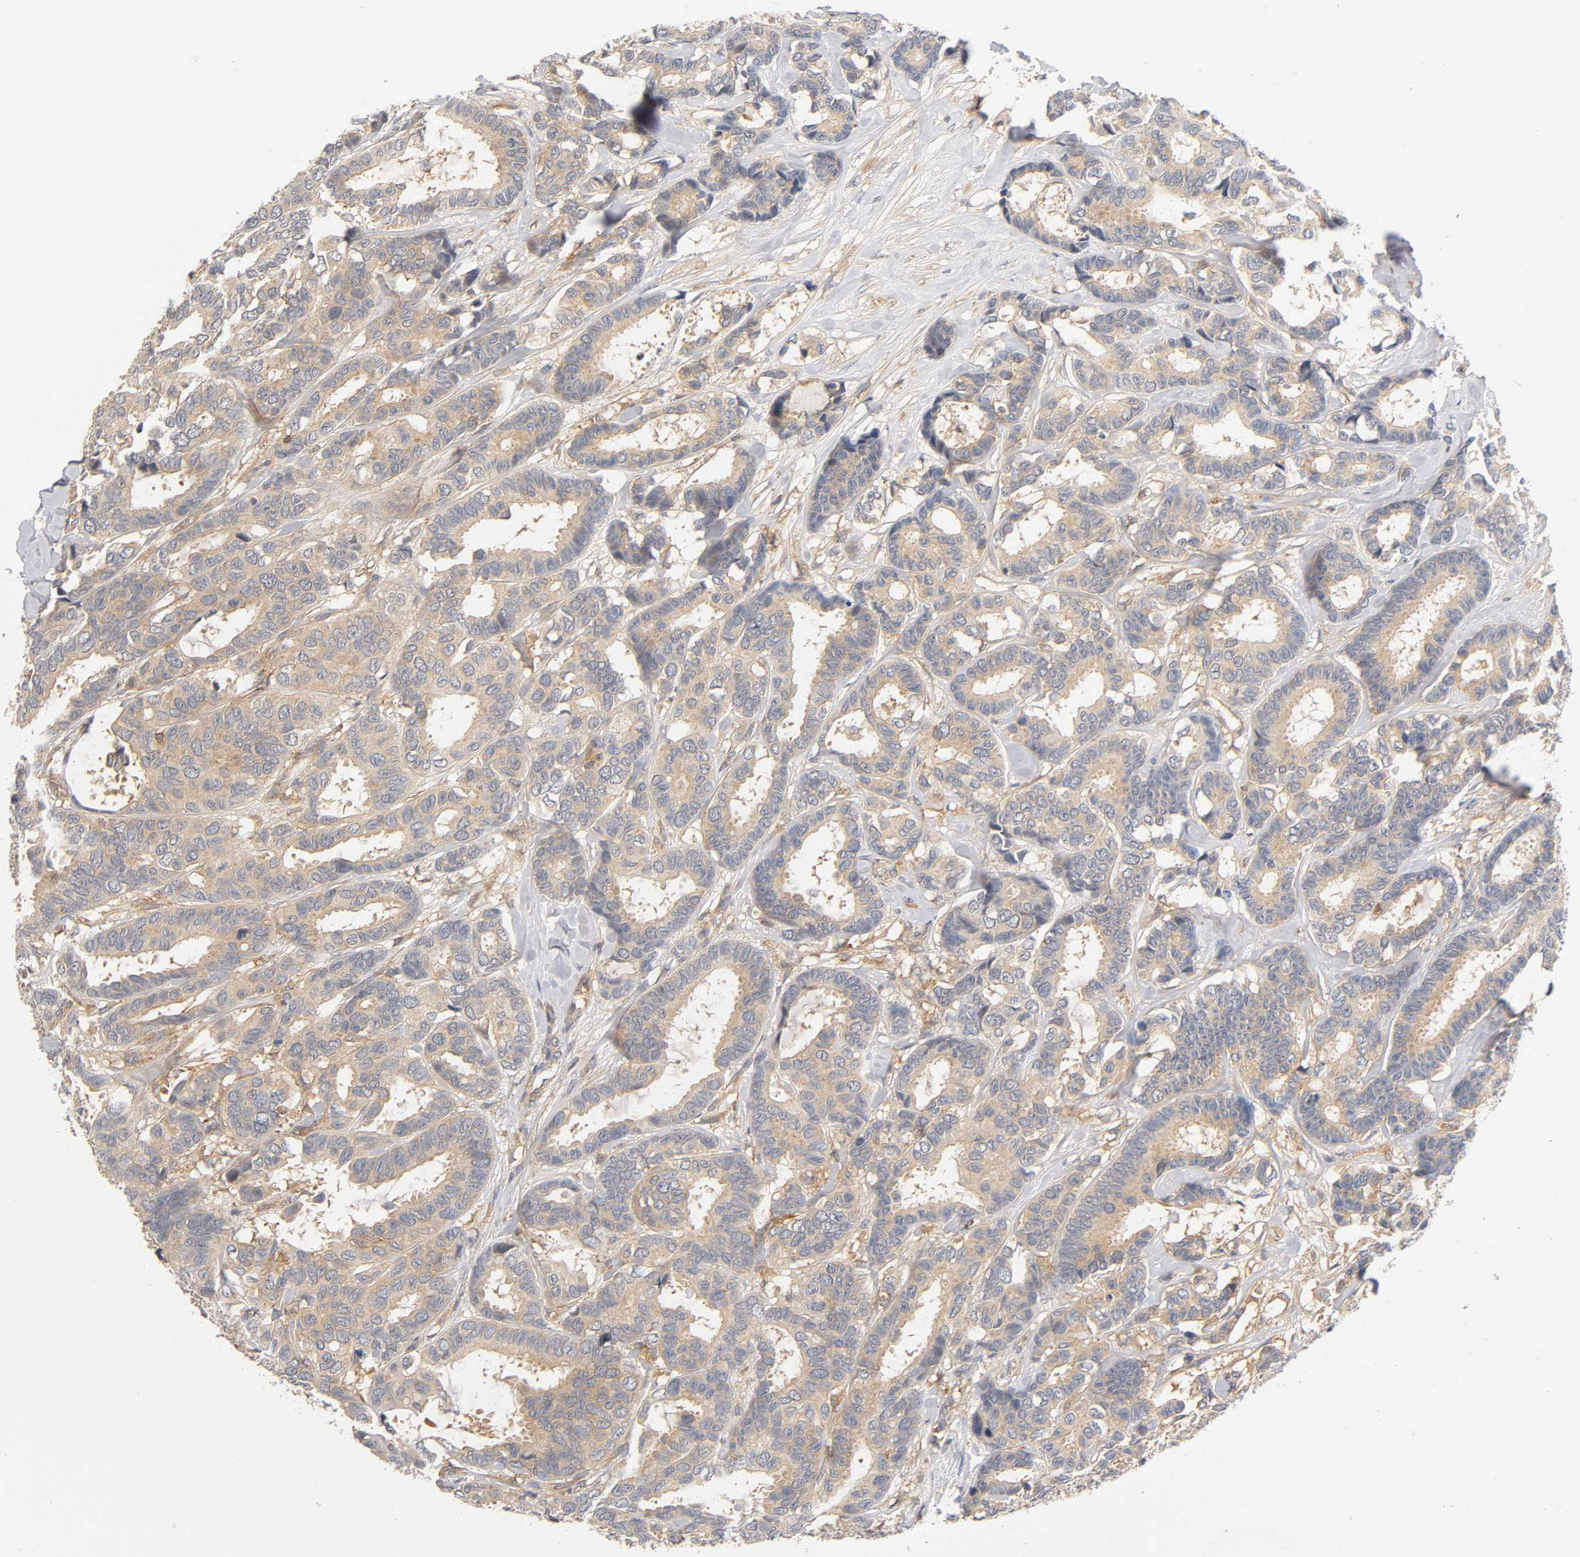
{"staining": {"intensity": "moderate", "quantity": ">75%", "location": "cytoplasmic/membranous"}, "tissue": "breast cancer", "cell_type": "Tumor cells", "image_type": "cancer", "snomed": [{"axis": "morphology", "description": "Duct carcinoma"}, {"axis": "topography", "description": "Breast"}], "caption": "Breast invasive ductal carcinoma tissue exhibits moderate cytoplasmic/membranous expression in about >75% of tumor cells", "gene": "ACTR2", "patient": {"sex": "female", "age": 87}}